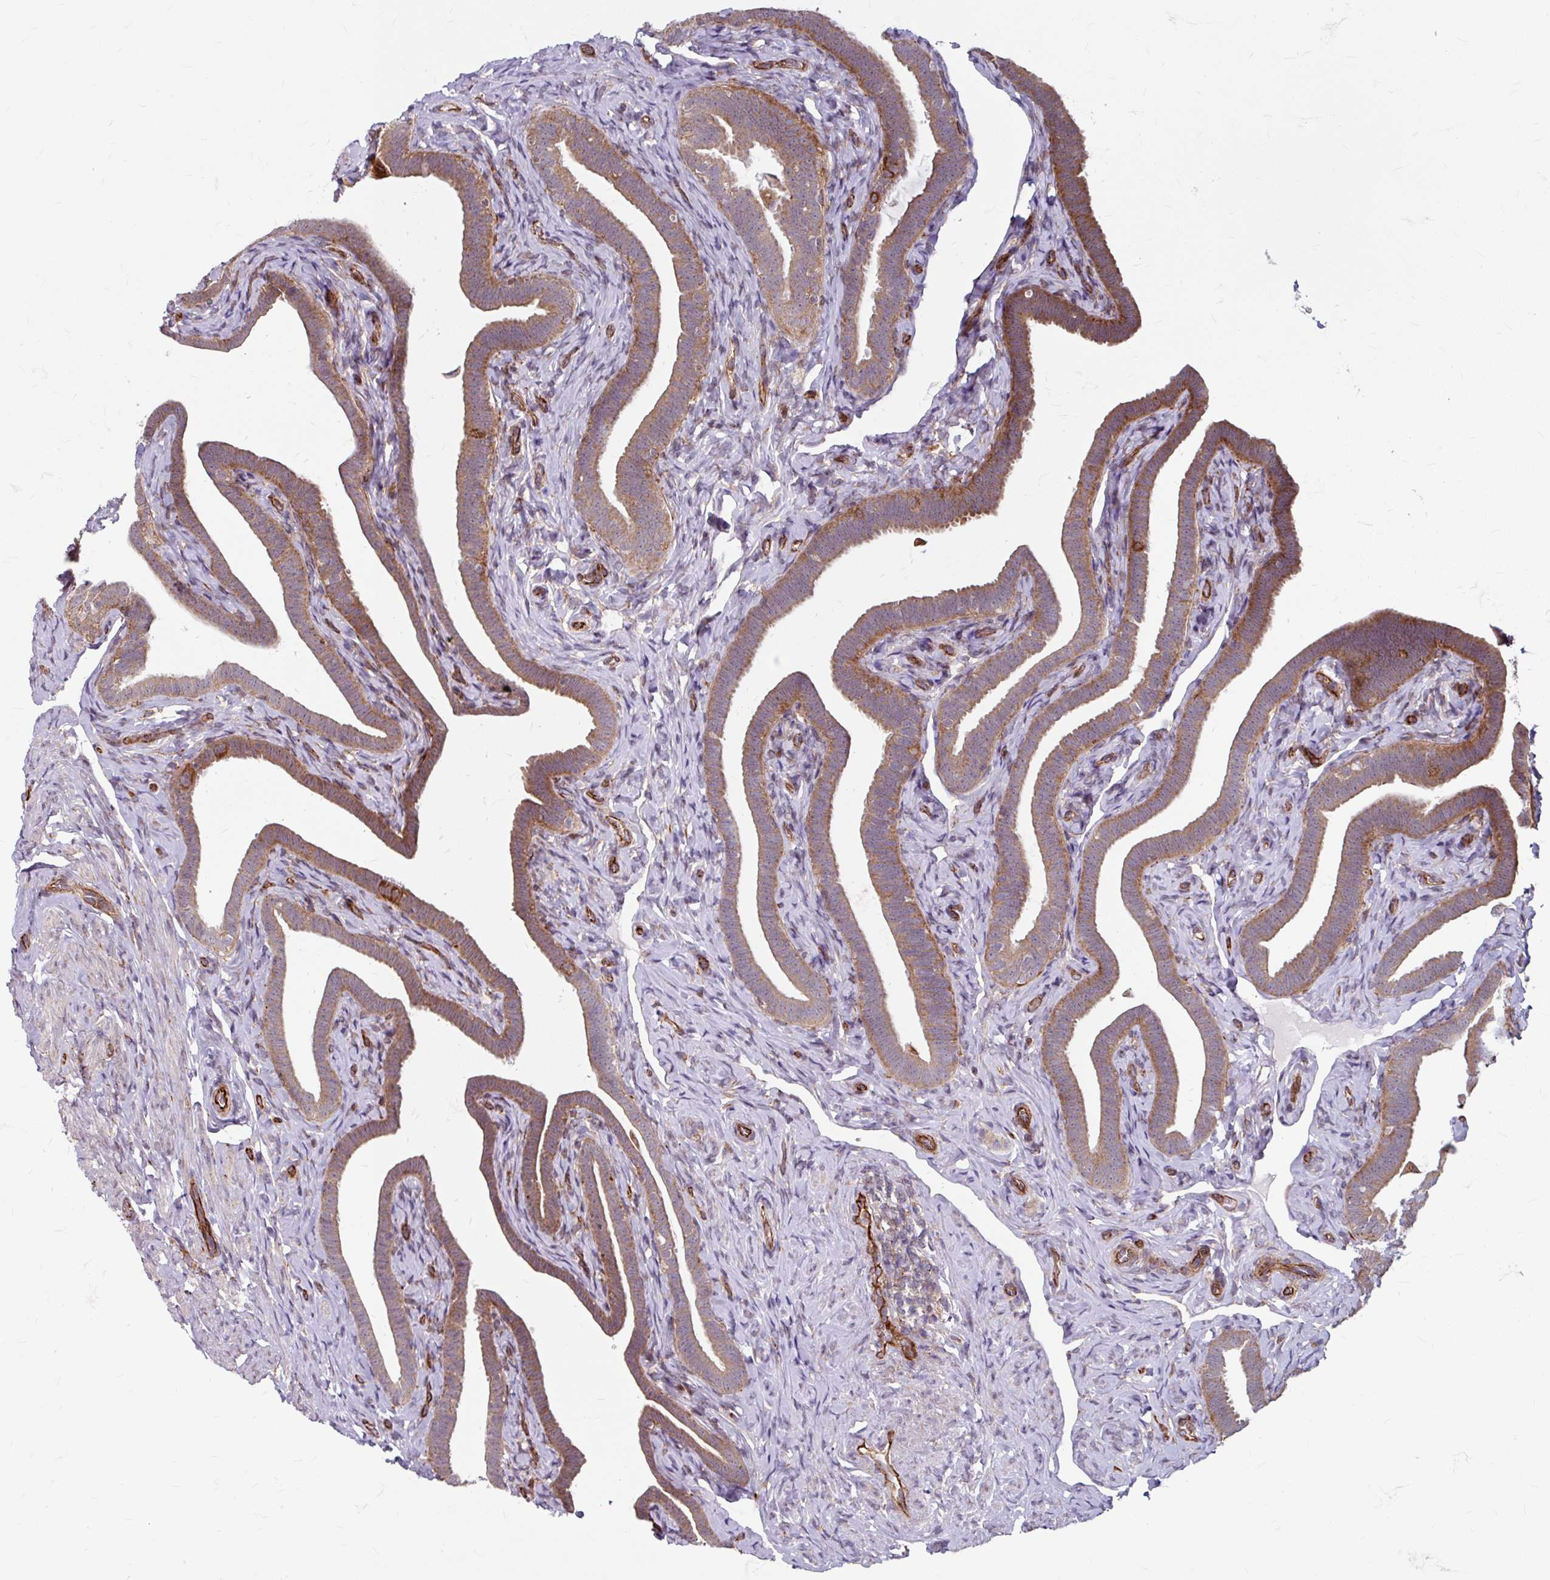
{"staining": {"intensity": "moderate", "quantity": ">75%", "location": "cytoplasmic/membranous"}, "tissue": "fallopian tube", "cell_type": "Glandular cells", "image_type": "normal", "snomed": [{"axis": "morphology", "description": "Normal tissue, NOS"}, {"axis": "topography", "description": "Fallopian tube"}], "caption": "This is a histology image of IHC staining of benign fallopian tube, which shows moderate positivity in the cytoplasmic/membranous of glandular cells.", "gene": "DAAM2", "patient": {"sex": "female", "age": 69}}